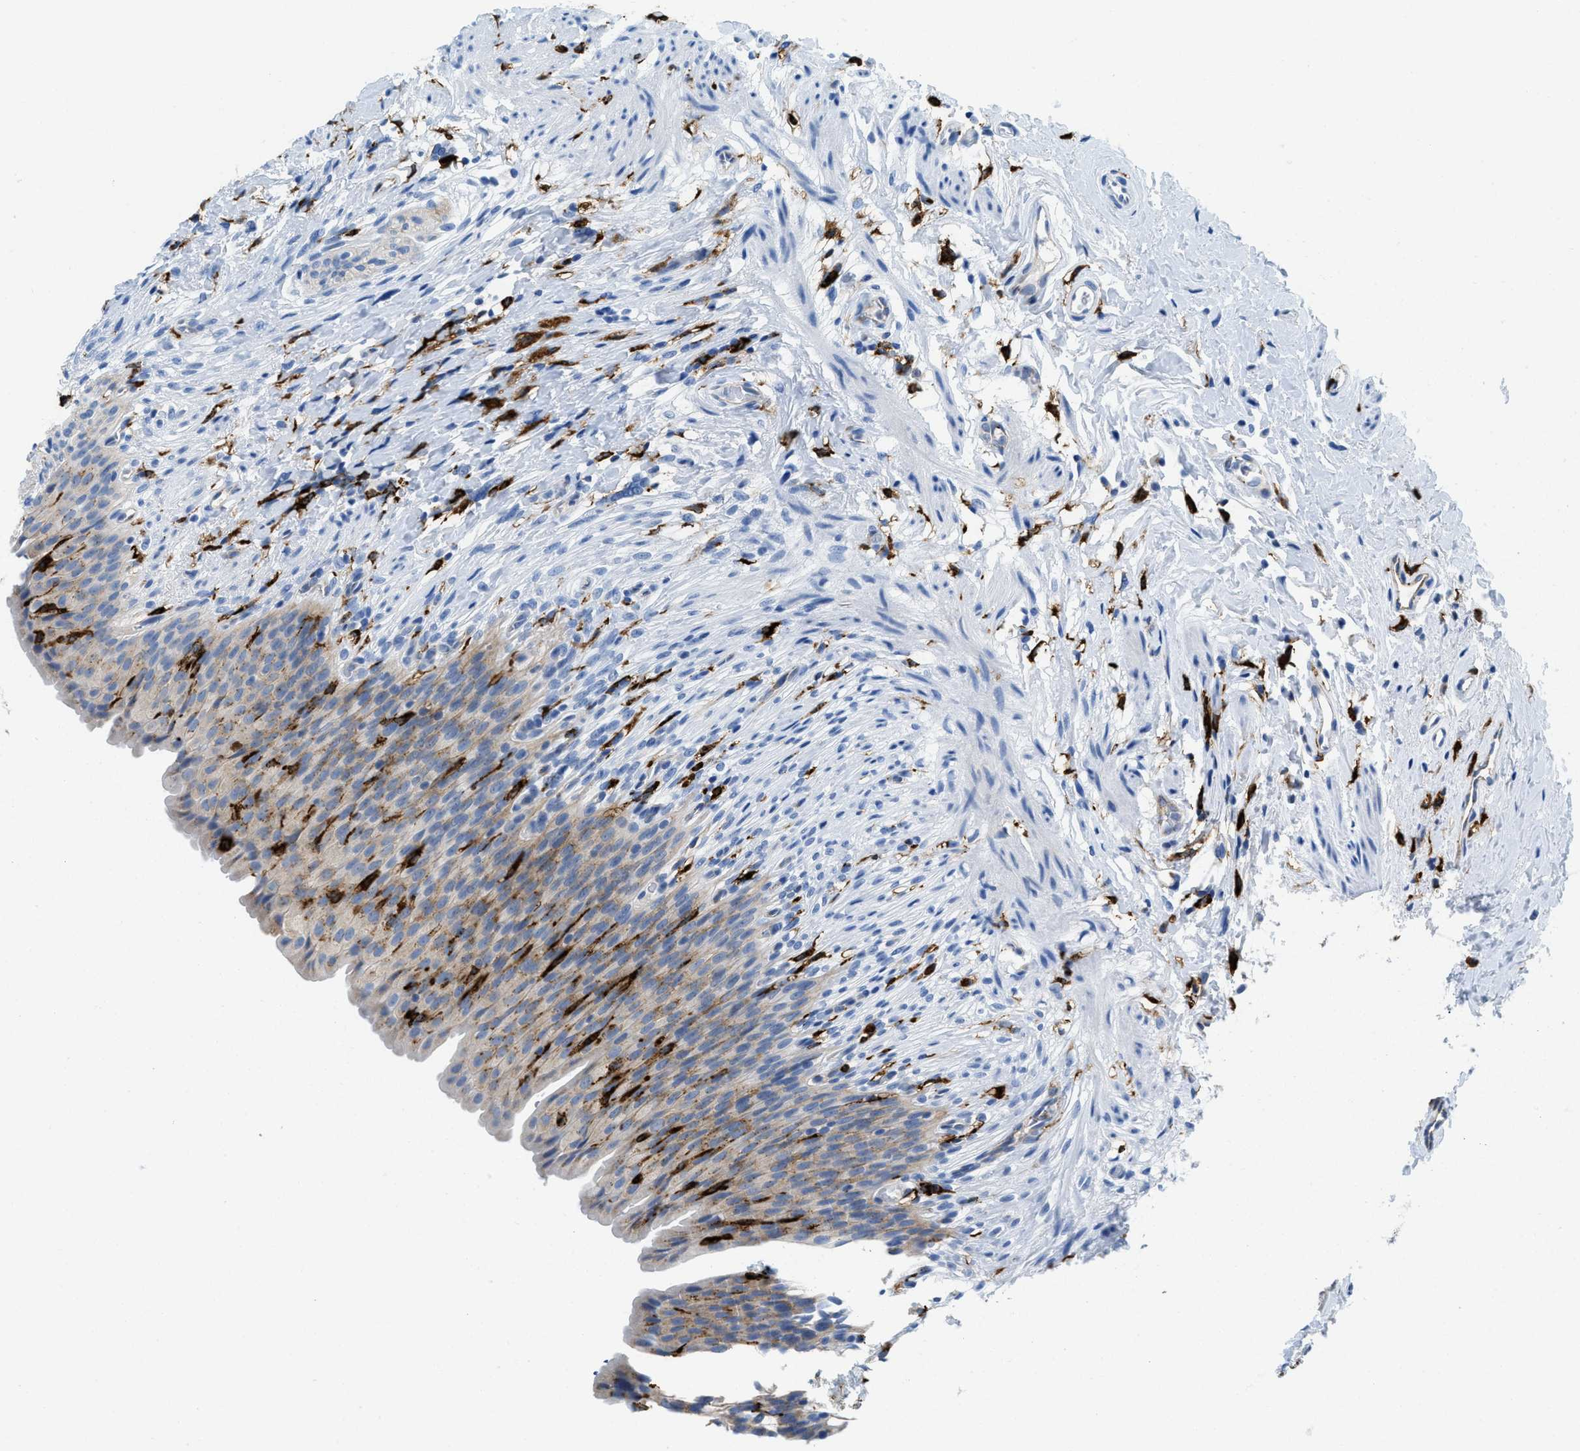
{"staining": {"intensity": "weak", "quantity": "25%-75%", "location": "cytoplasmic/membranous"}, "tissue": "urinary bladder", "cell_type": "Urothelial cells", "image_type": "normal", "snomed": [{"axis": "morphology", "description": "Normal tissue, NOS"}, {"axis": "topography", "description": "Urinary bladder"}], "caption": "A brown stain shows weak cytoplasmic/membranous staining of a protein in urothelial cells of unremarkable urinary bladder. The protein of interest is shown in brown color, while the nuclei are stained blue.", "gene": "CD226", "patient": {"sex": "female", "age": 79}}